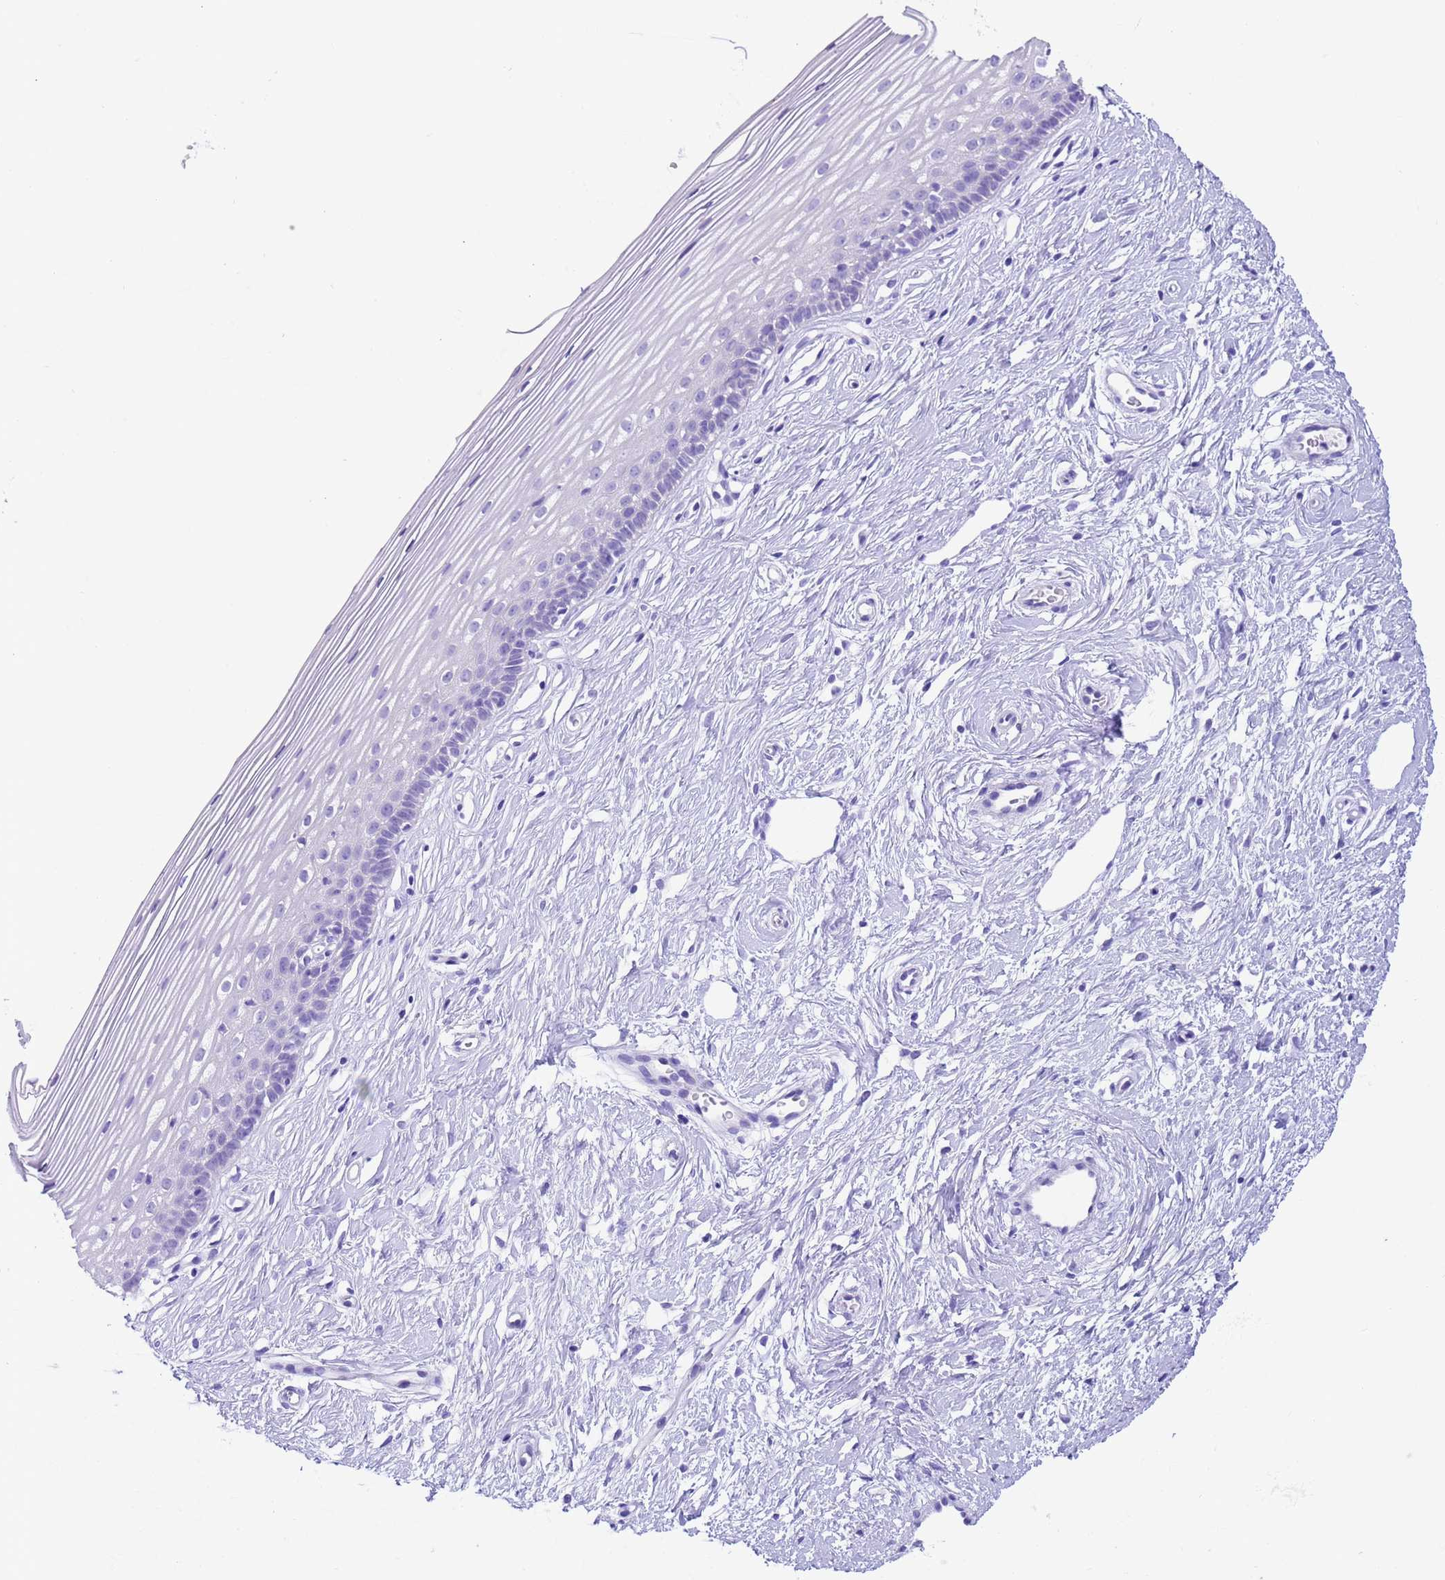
{"staining": {"intensity": "negative", "quantity": "none", "location": "none"}, "tissue": "cervix", "cell_type": "Glandular cells", "image_type": "normal", "snomed": [{"axis": "morphology", "description": "Normal tissue, NOS"}, {"axis": "topography", "description": "Cervix"}], "caption": "DAB (3,3'-diaminobenzidine) immunohistochemical staining of benign human cervix demonstrates no significant positivity in glandular cells.", "gene": "USP38", "patient": {"sex": "female", "age": 40}}